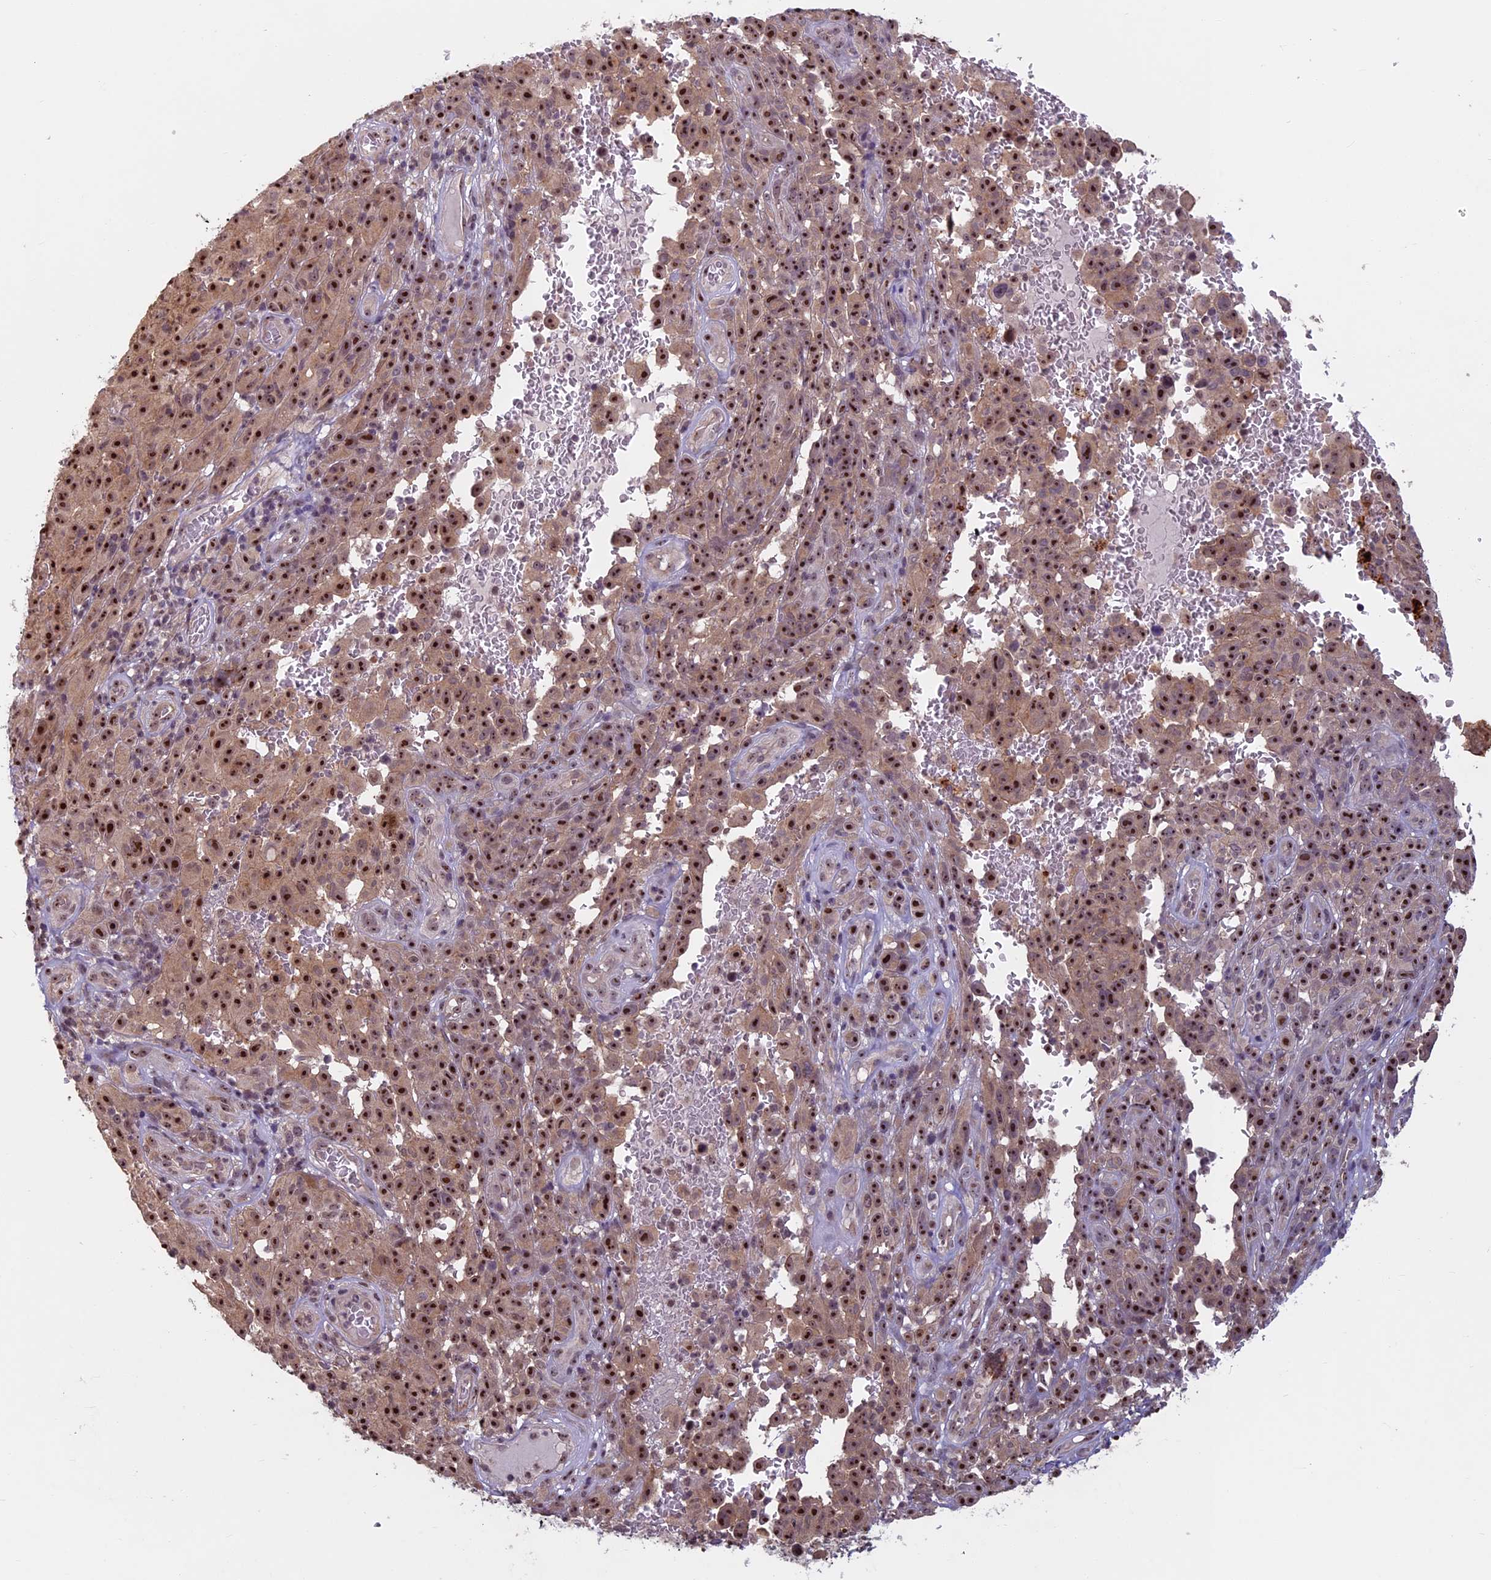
{"staining": {"intensity": "strong", "quantity": ">75%", "location": "cytoplasmic/membranous,nuclear"}, "tissue": "melanoma", "cell_type": "Tumor cells", "image_type": "cancer", "snomed": [{"axis": "morphology", "description": "Malignant melanoma, NOS"}, {"axis": "topography", "description": "Skin"}], "caption": "Brown immunohistochemical staining in malignant melanoma displays strong cytoplasmic/membranous and nuclear positivity in about >75% of tumor cells. The staining is performed using DAB (3,3'-diaminobenzidine) brown chromogen to label protein expression. The nuclei are counter-stained blue using hematoxylin.", "gene": "SPIRE1", "patient": {"sex": "female", "age": 82}}